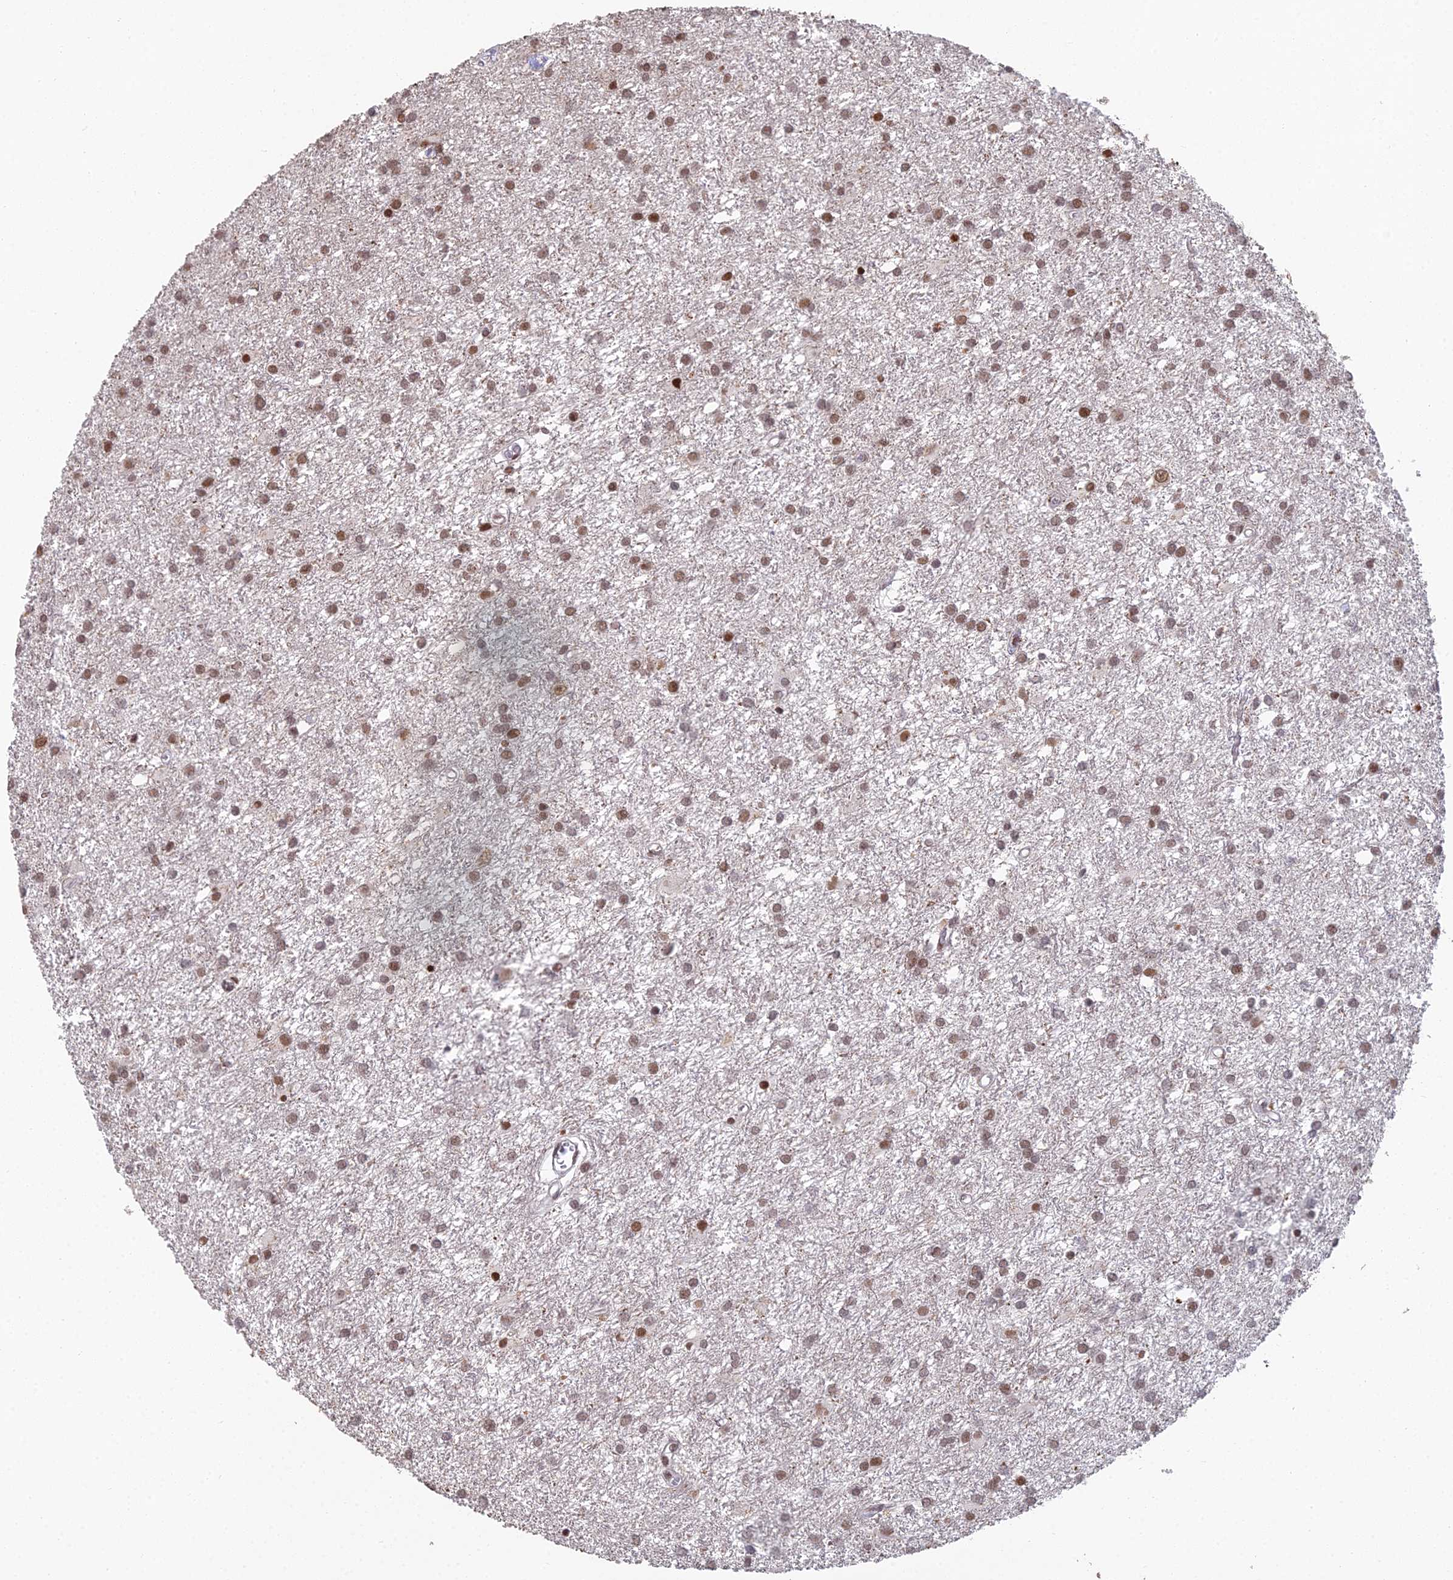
{"staining": {"intensity": "moderate", "quantity": ">75%", "location": "nuclear"}, "tissue": "glioma", "cell_type": "Tumor cells", "image_type": "cancer", "snomed": [{"axis": "morphology", "description": "Glioma, malignant, High grade"}, {"axis": "topography", "description": "Brain"}], "caption": "The histopathology image demonstrates a brown stain indicating the presence of a protein in the nuclear of tumor cells in malignant high-grade glioma.", "gene": "ABHD17A", "patient": {"sex": "female", "age": 50}}